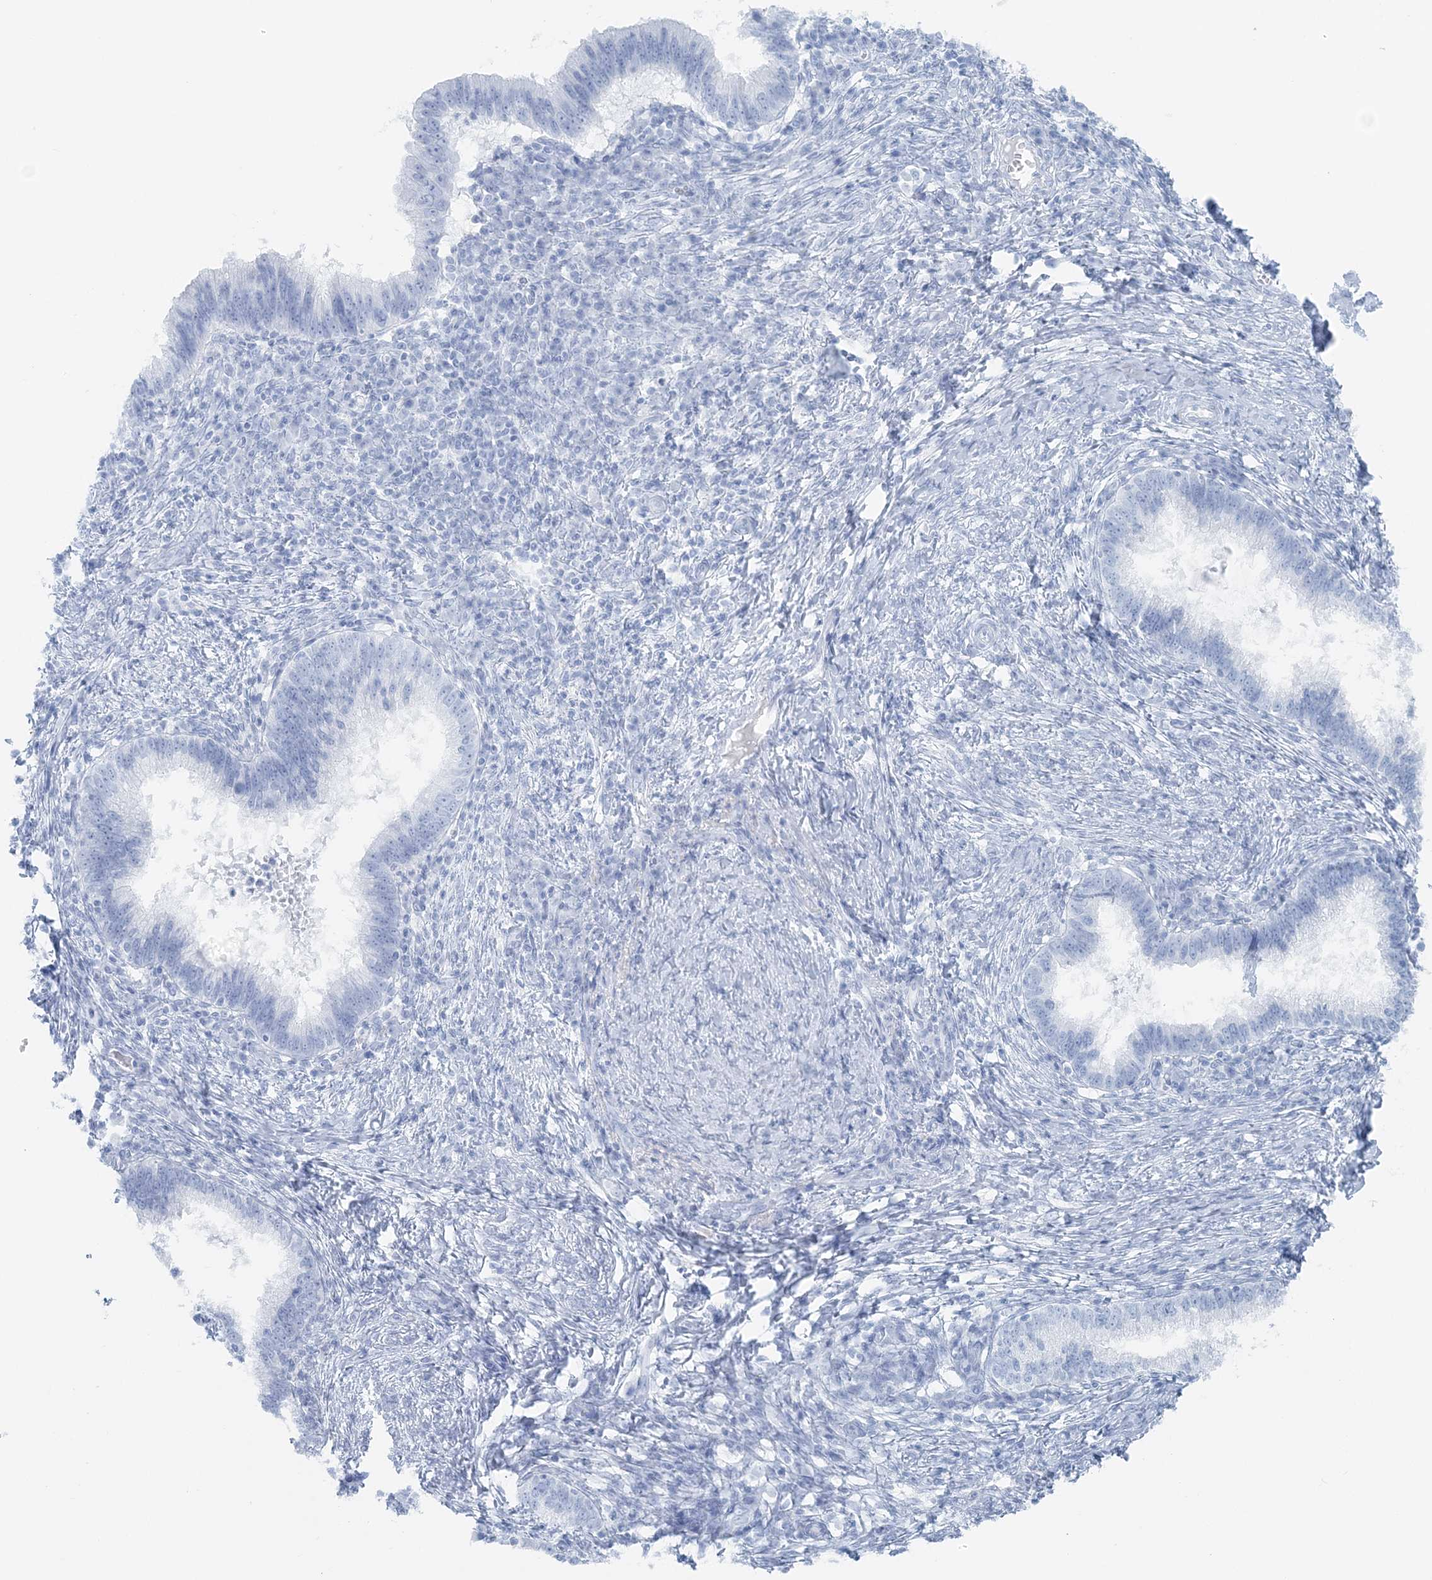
{"staining": {"intensity": "negative", "quantity": "none", "location": "none"}, "tissue": "cervical cancer", "cell_type": "Tumor cells", "image_type": "cancer", "snomed": [{"axis": "morphology", "description": "Adenocarcinoma, NOS"}, {"axis": "topography", "description": "Cervix"}], "caption": "IHC image of cervical cancer stained for a protein (brown), which shows no expression in tumor cells.", "gene": "ATP11A", "patient": {"sex": "female", "age": 36}}